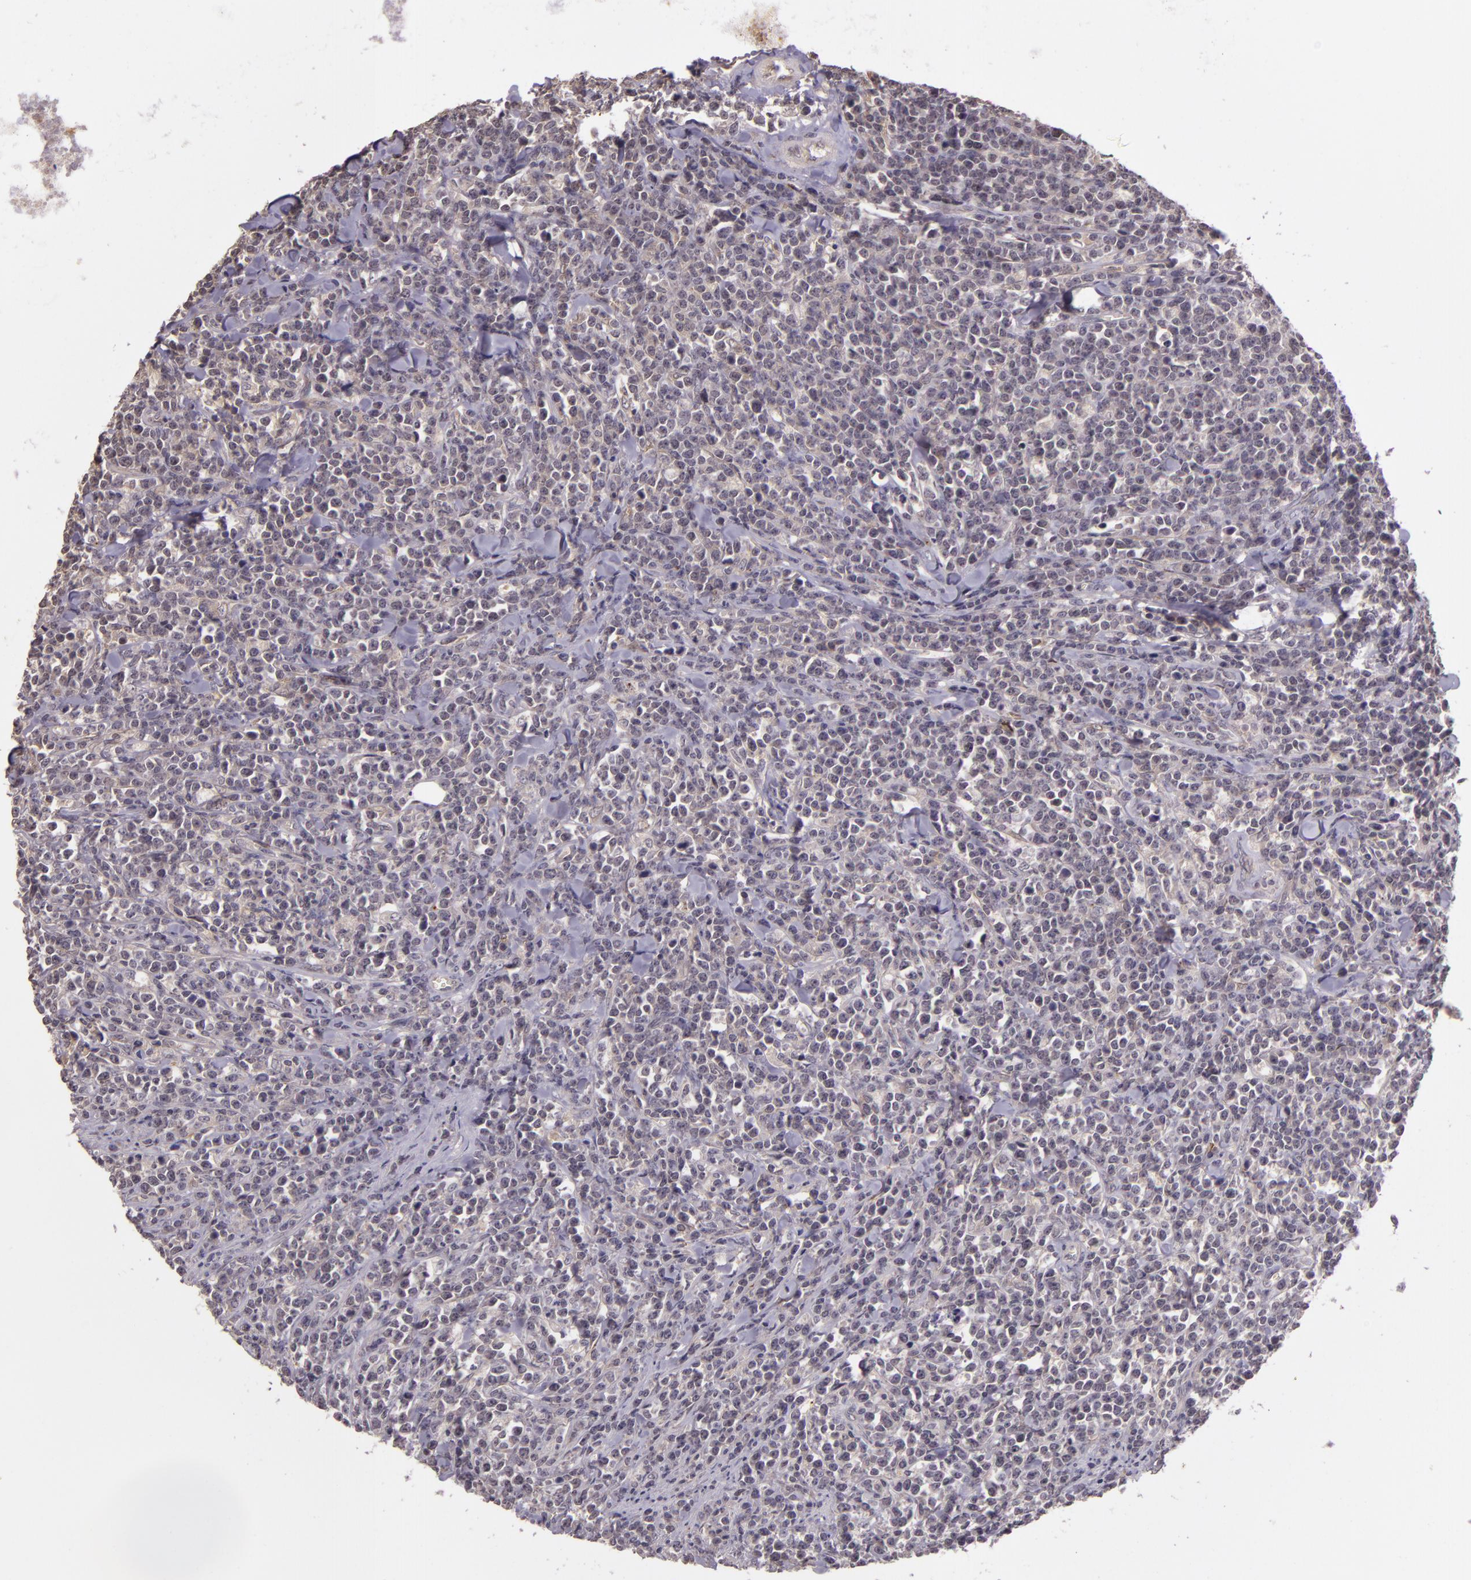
{"staining": {"intensity": "negative", "quantity": "none", "location": "none"}, "tissue": "lymphoma", "cell_type": "Tumor cells", "image_type": "cancer", "snomed": [{"axis": "morphology", "description": "Malignant lymphoma, non-Hodgkin's type, High grade"}, {"axis": "topography", "description": "Small intestine"}, {"axis": "topography", "description": "Colon"}], "caption": "DAB immunohistochemical staining of lymphoma shows no significant expression in tumor cells.", "gene": "ARMH4", "patient": {"sex": "male", "age": 8}}